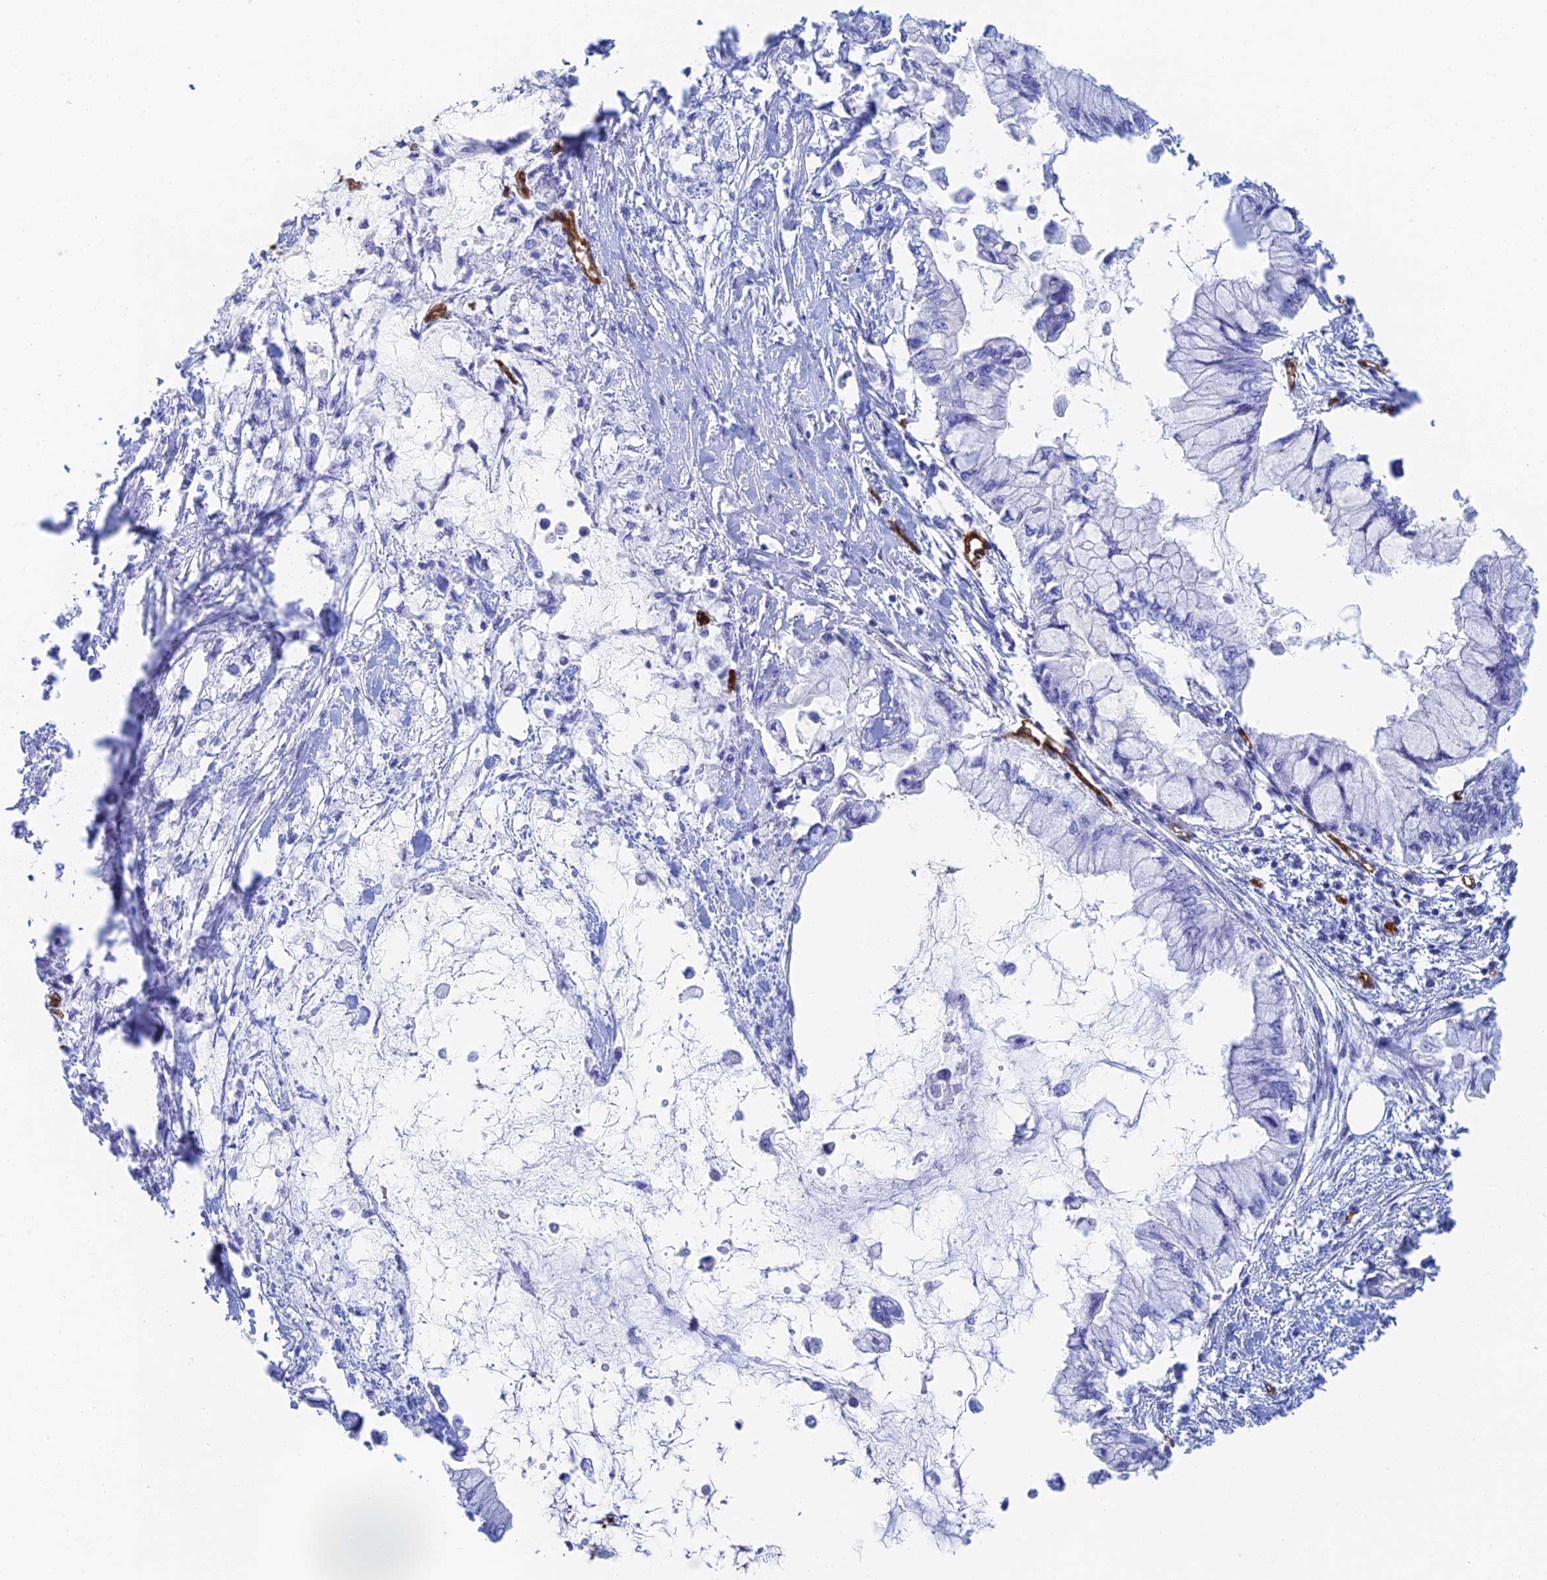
{"staining": {"intensity": "negative", "quantity": "none", "location": "none"}, "tissue": "pancreatic cancer", "cell_type": "Tumor cells", "image_type": "cancer", "snomed": [{"axis": "morphology", "description": "Adenocarcinoma, NOS"}, {"axis": "topography", "description": "Pancreas"}], "caption": "Protein analysis of pancreatic cancer demonstrates no significant expression in tumor cells.", "gene": "CRIP2", "patient": {"sex": "male", "age": 48}}